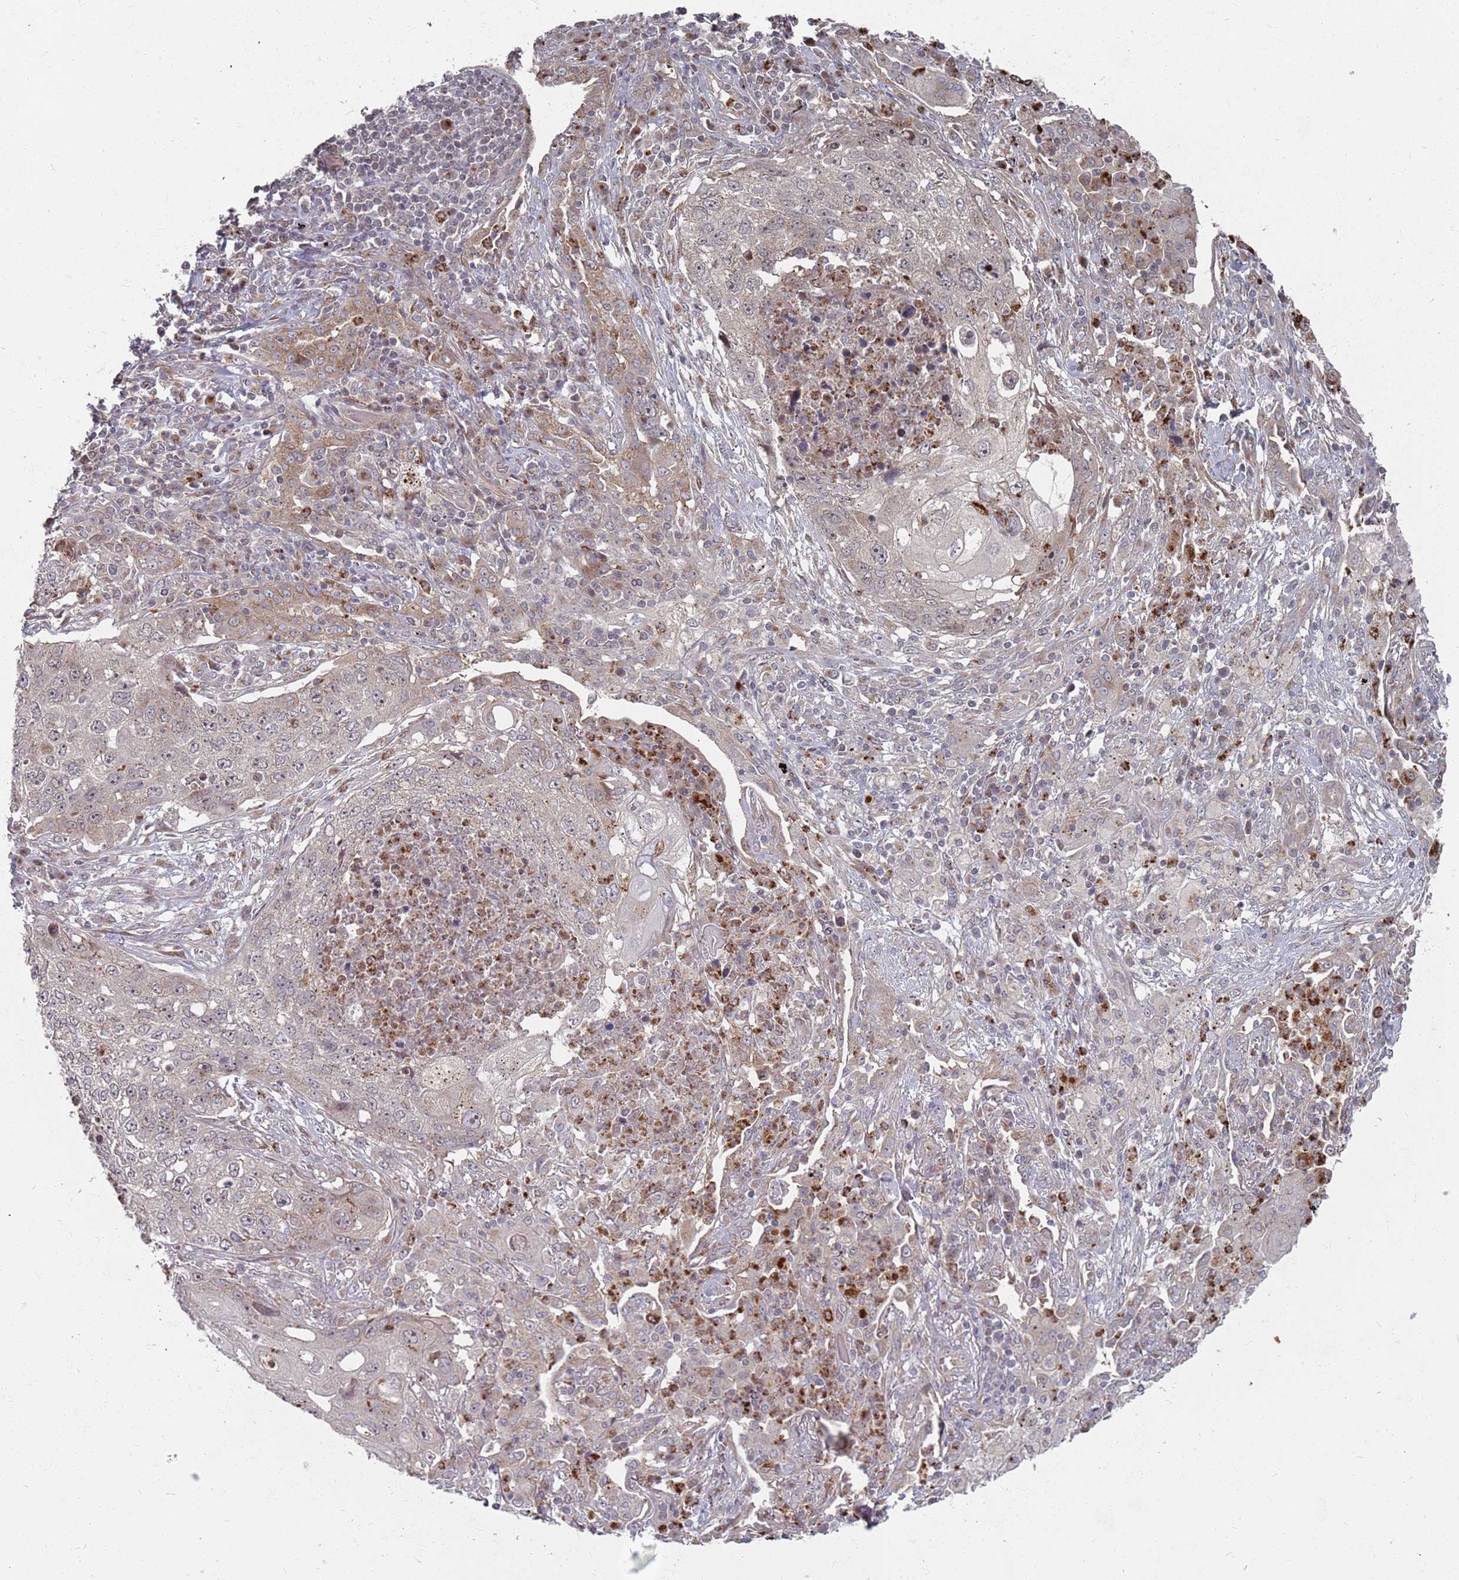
{"staining": {"intensity": "weak", "quantity": "<25%", "location": "cytoplasmic/membranous"}, "tissue": "lung cancer", "cell_type": "Tumor cells", "image_type": "cancer", "snomed": [{"axis": "morphology", "description": "Squamous cell carcinoma, NOS"}, {"axis": "topography", "description": "Lung"}], "caption": "There is no significant staining in tumor cells of lung cancer (squamous cell carcinoma).", "gene": "FMO4", "patient": {"sex": "female", "age": 63}}